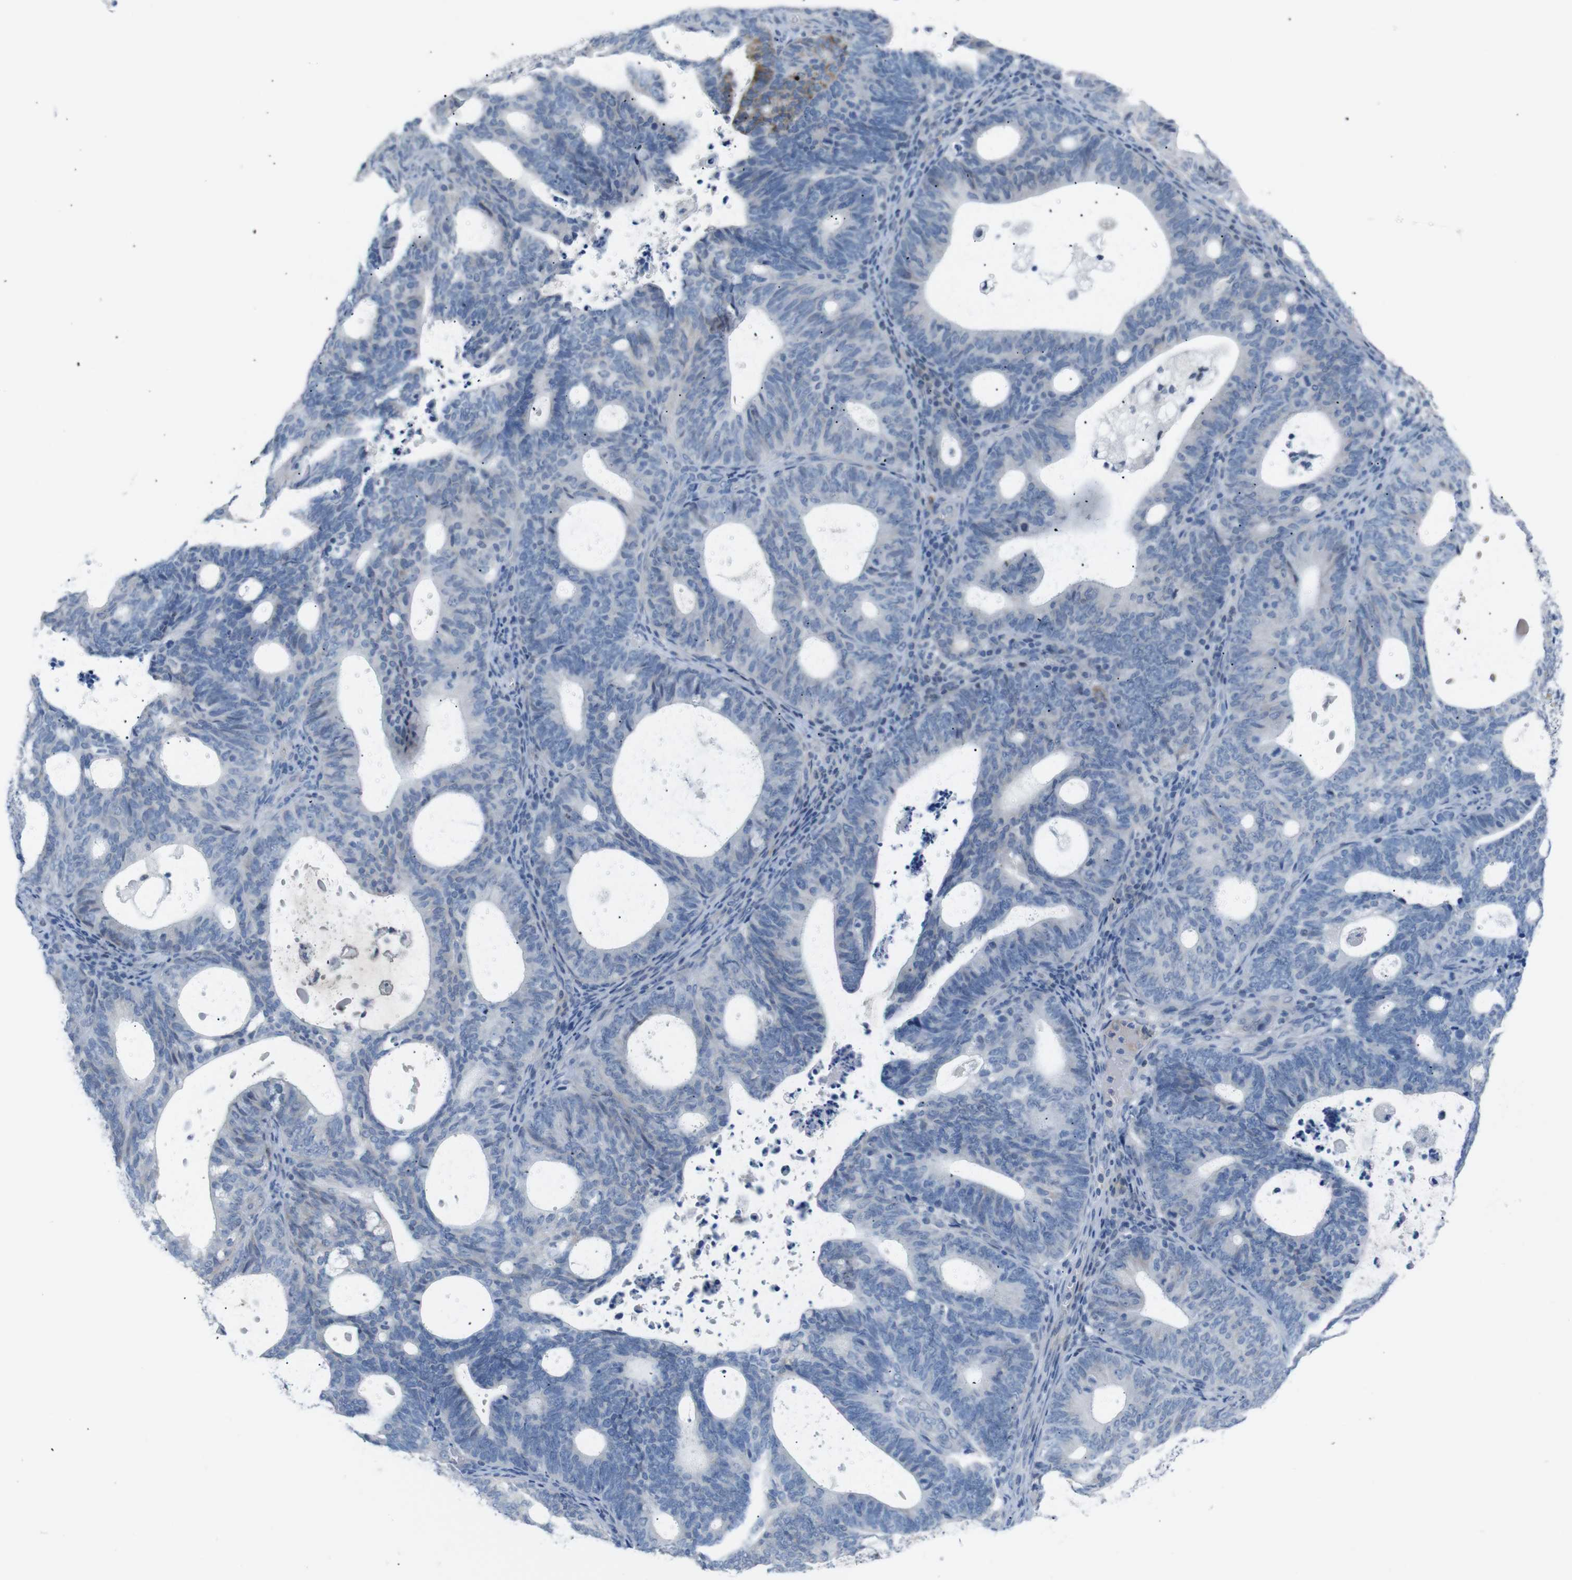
{"staining": {"intensity": "weak", "quantity": "<25%", "location": "cytoplasmic/membranous"}, "tissue": "endometrial cancer", "cell_type": "Tumor cells", "image_type": "cancer", "snomed": [{"axis": "morphology", "description": "Adenocarcinoma, NOS"}, {"axis": "topography", "description": "Uterus"}], "caption": "A micrograph of human endometrial adenocarcinoma is negative for staining in tumor cells. (Stains: DAB (3,3'-diaminobenzidine) IHC with hematoxylin counter stain, Microscopy: brightfield microscopy at high magnification).", "gene": "CHRM5", "patient": {"sex": "female", "age": 83}}